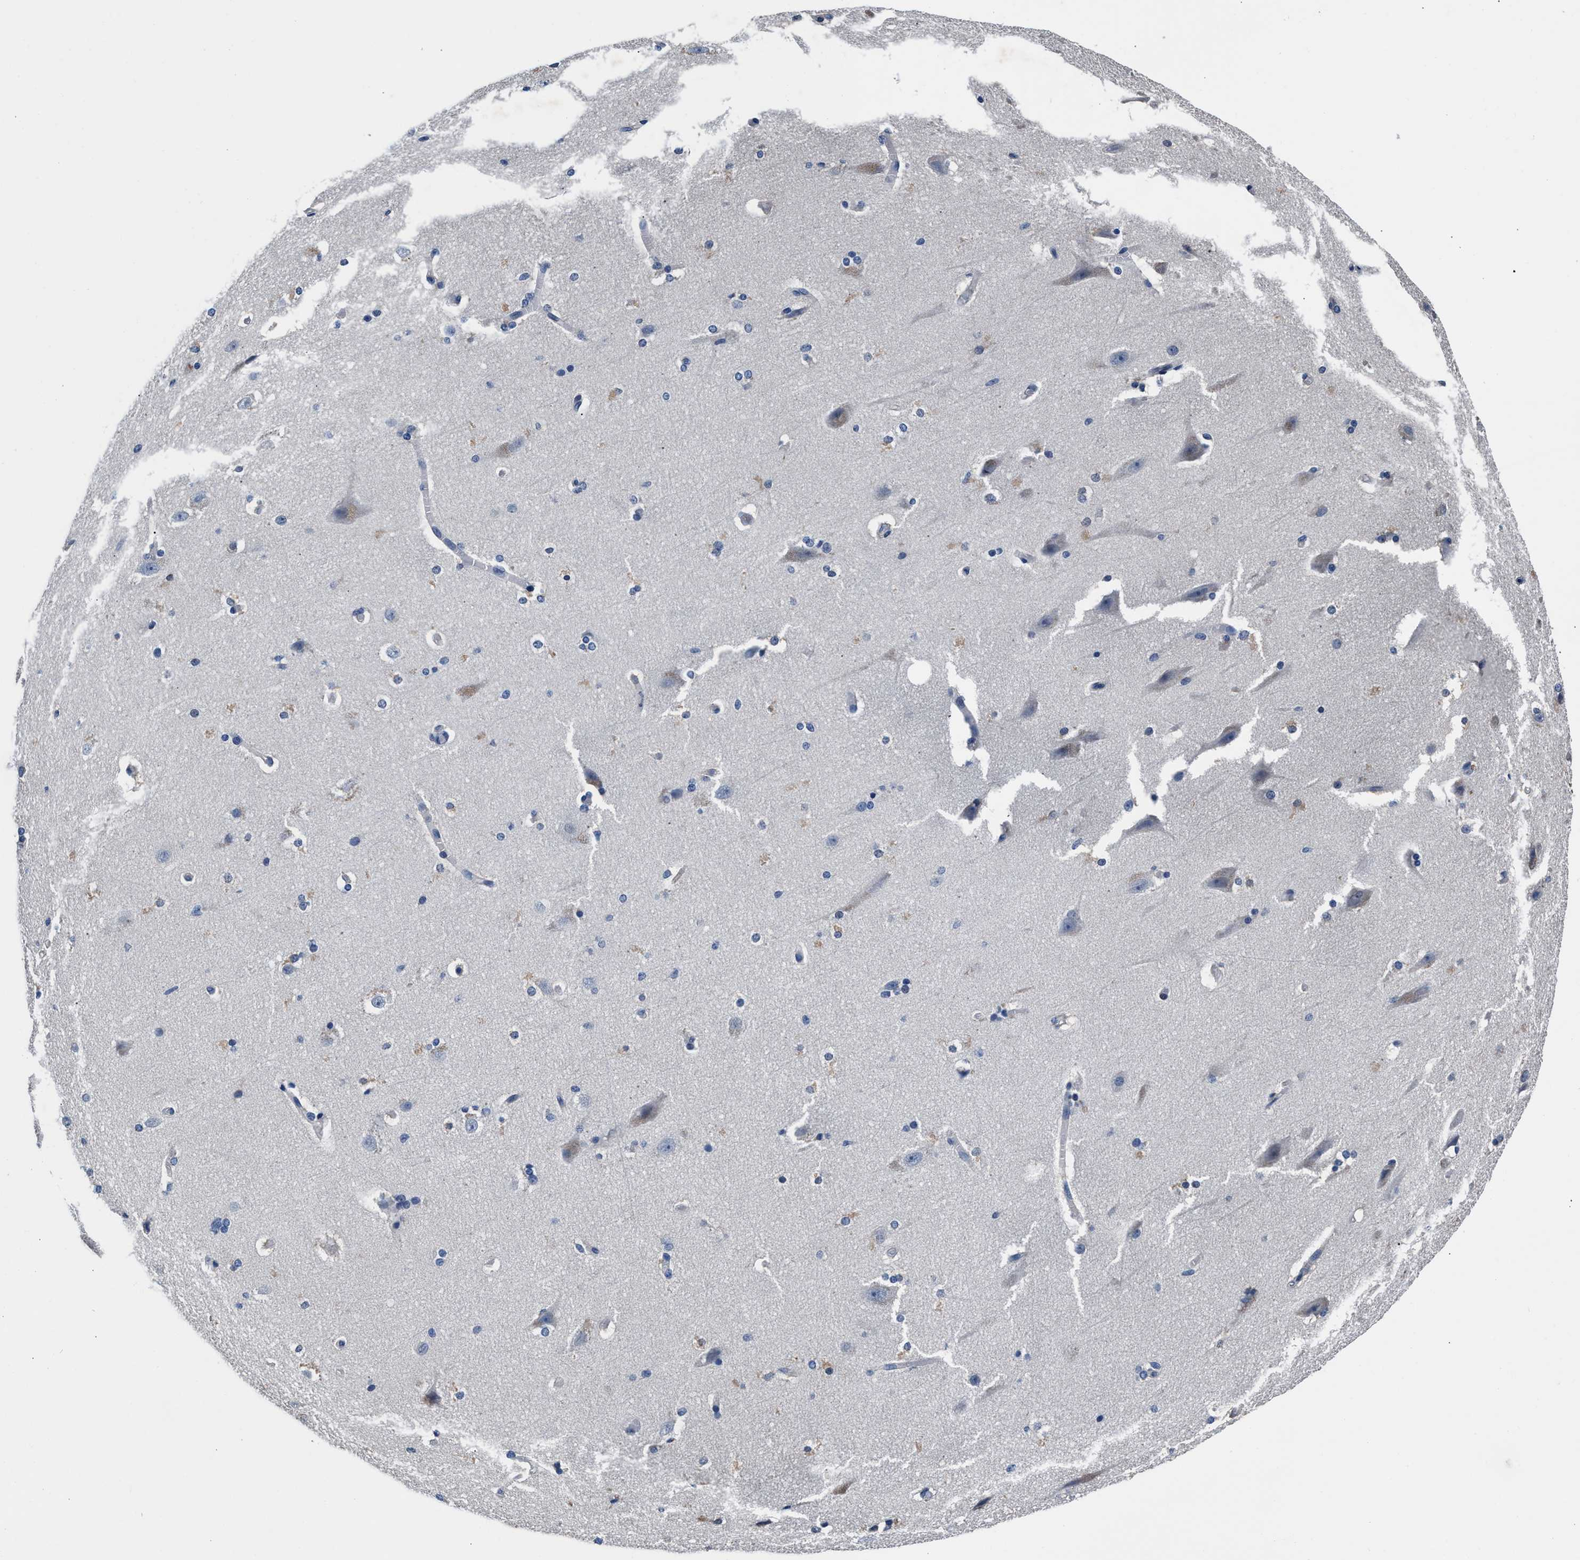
{"staining": {"intensity": "negative", "quantity": "none", "location": "none"}, "tissue": "cerebral cortex", "cell_type": "Endothelial cells", "image_type": "normal", "snomed": [{"axis": "morphology", "description": "Normal tissue, NOS"}, {"axis": "topography", "description": "Cerebral cortex"}, {"axis": "topography", "description": "Hippocampus"}], "caption": "A high-resolution histopathology image shows immunohistochemistry staining of benign cerebral cortex, which exhibits no significant positivity in endothelial cells.", "gene": "GSTM1", "patient": {"sex": "female", "age": 19}}